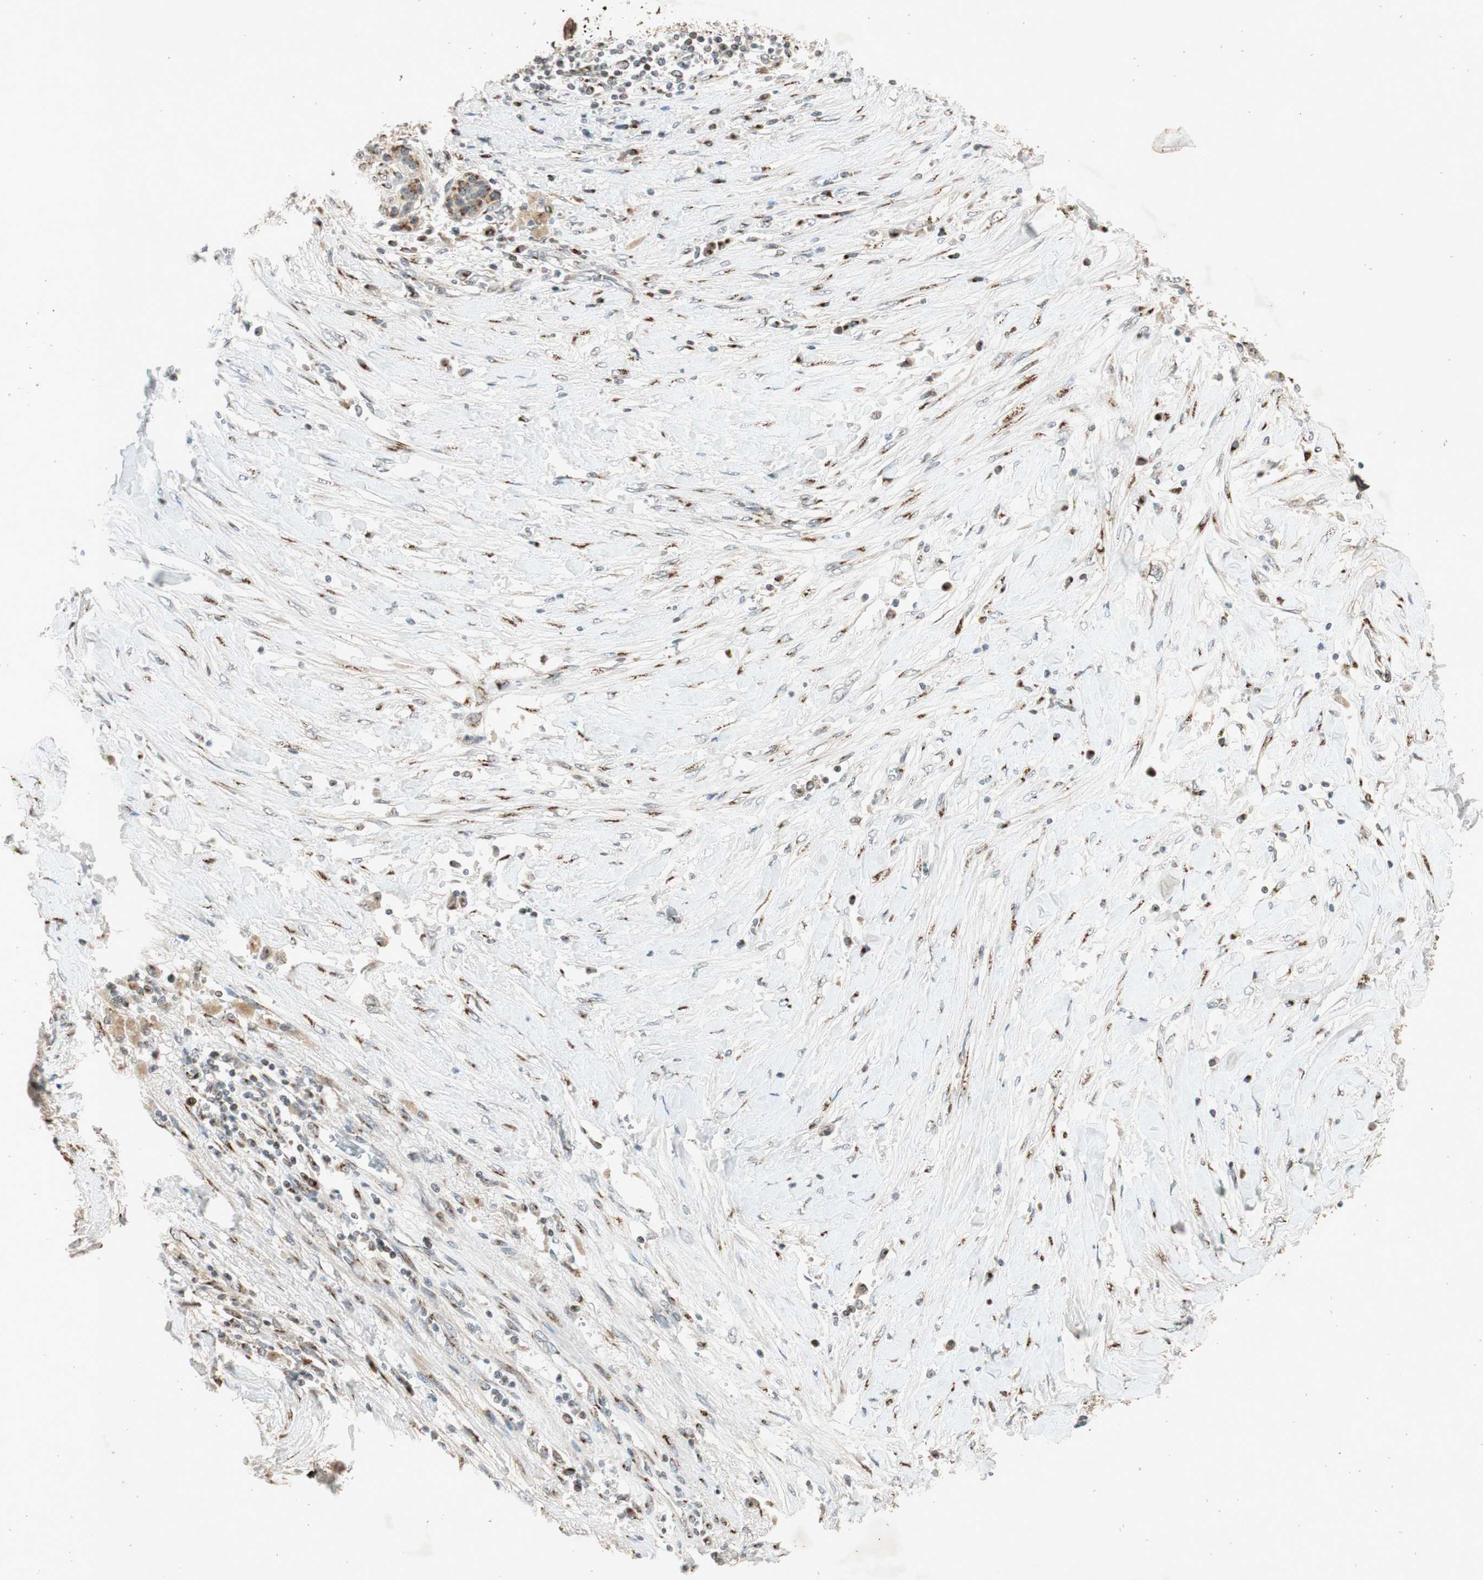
{"staining": {"intensity": "weak", "quantity": "25%-75%", "location": "cytoplasmic/membranous"}, "tissue": "pancreatic cancer", "cell_type": "Tumor cells", "image_type": "cancer", "snomed": [{"axis": "morphology", "description": "Adenocarcinoma, NOS"}, {"axis": "topography", "description": "Pancreas"}], "caption": "Weak cytoplasmic/membranous staining for a protein is identified in about 25%-75% of tumor cells of pancreatic cancer (adenocarcinoma) using immunohistochemistry.", "gene": "NEO1", "patient": {"sex": "female", "age": 70}}